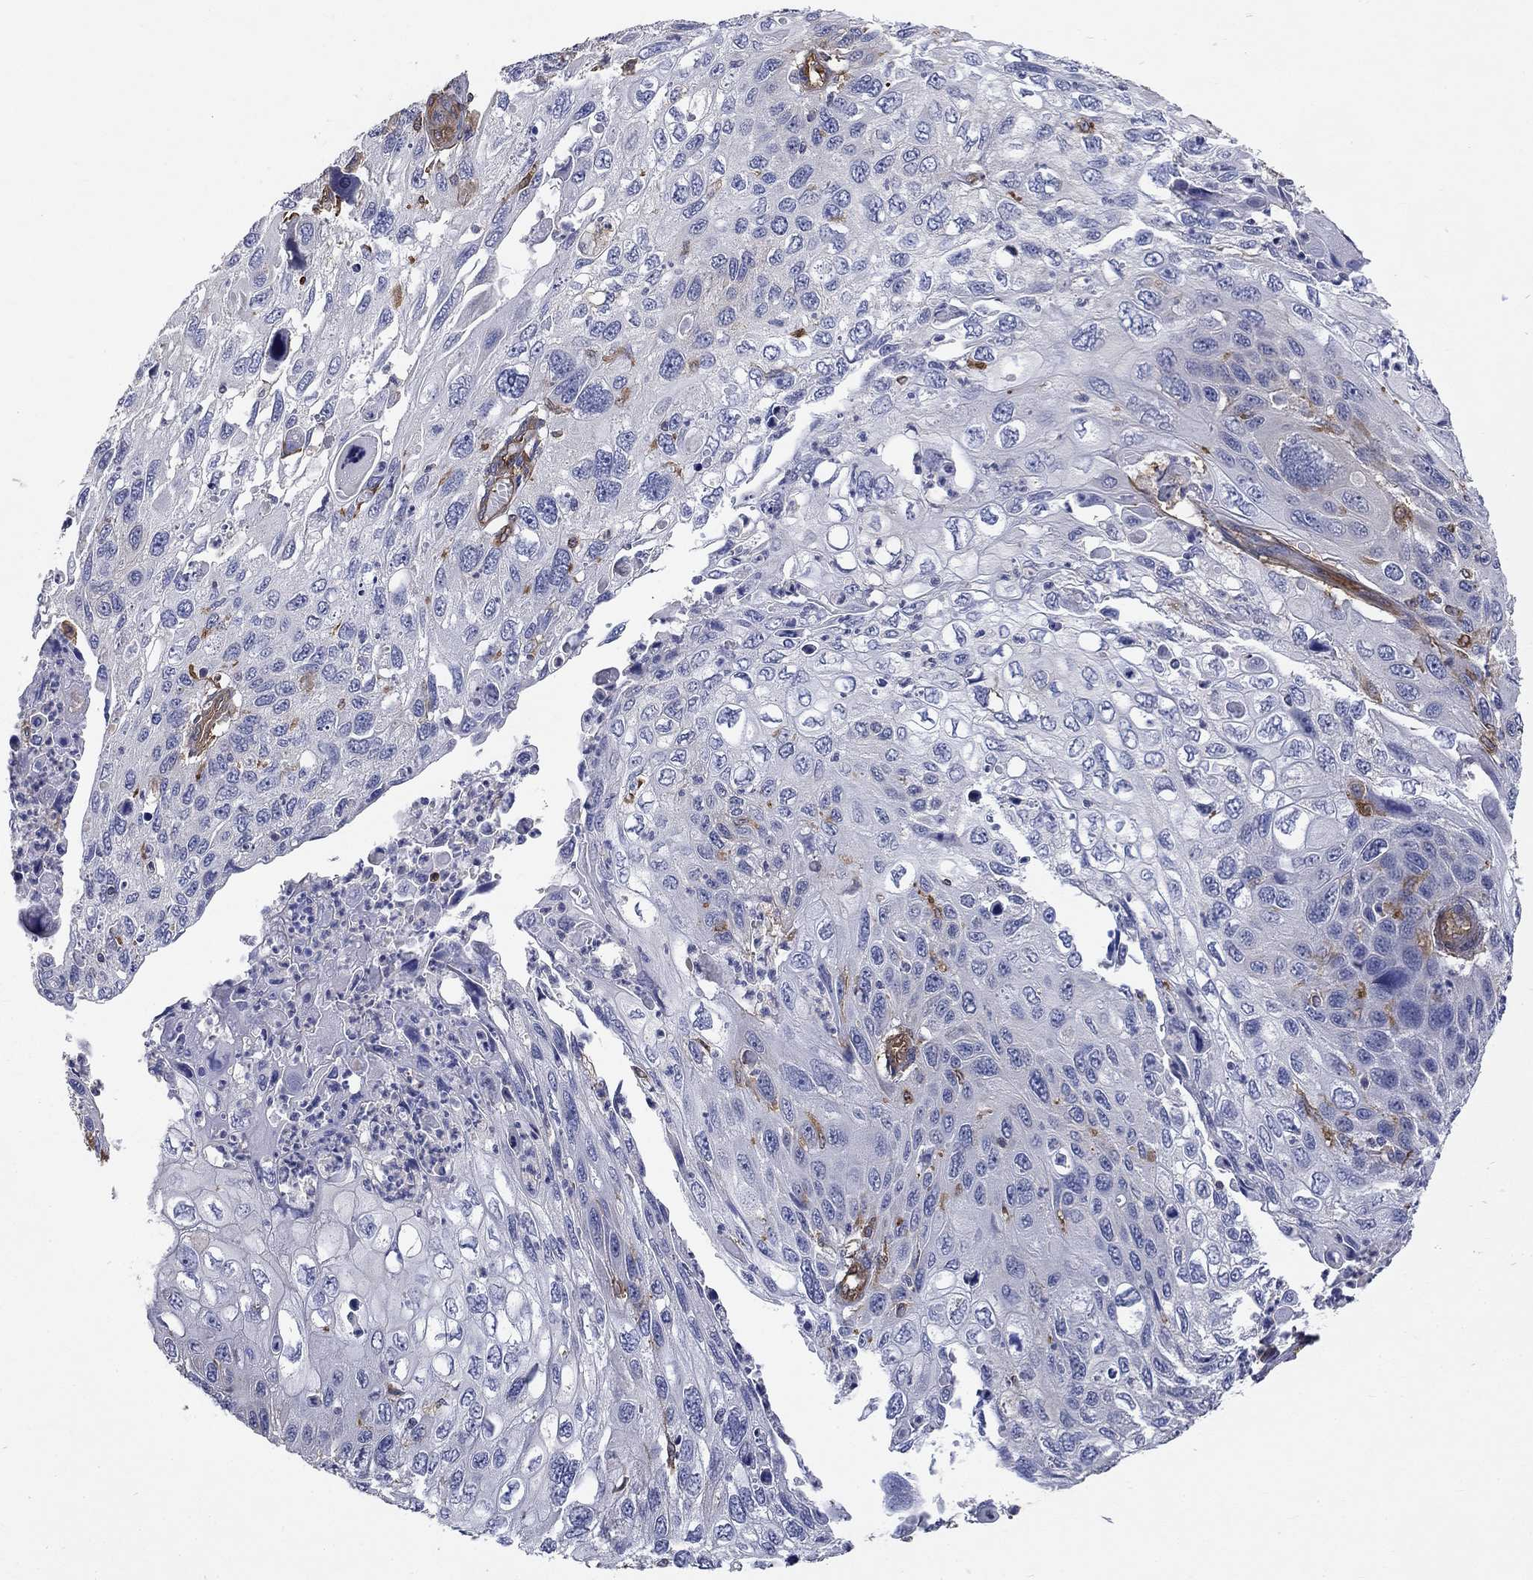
{"staining": {"intensity": "weak", "quantity": "25%-75%", "location": "cytoplasmic/membranous"}, "tissue": "cervical cancer", "cell_type": "Tumor cells", "image_type": "cancer", "snomed": [{"axis": "morphology", "description": "Squamous cell carcinoma, NOS"}, {"axis": "topography", "description": "Cervix"}], "caption": "Approximately 25%-75% of tumor cells in human cervical cancer demonstrate weak cytoplasmic/membranous protein expression as visualized by brown immunohistochemical staining.", "gene": "DPYSL2", "patient": {"sex": "female", "age": 70}}